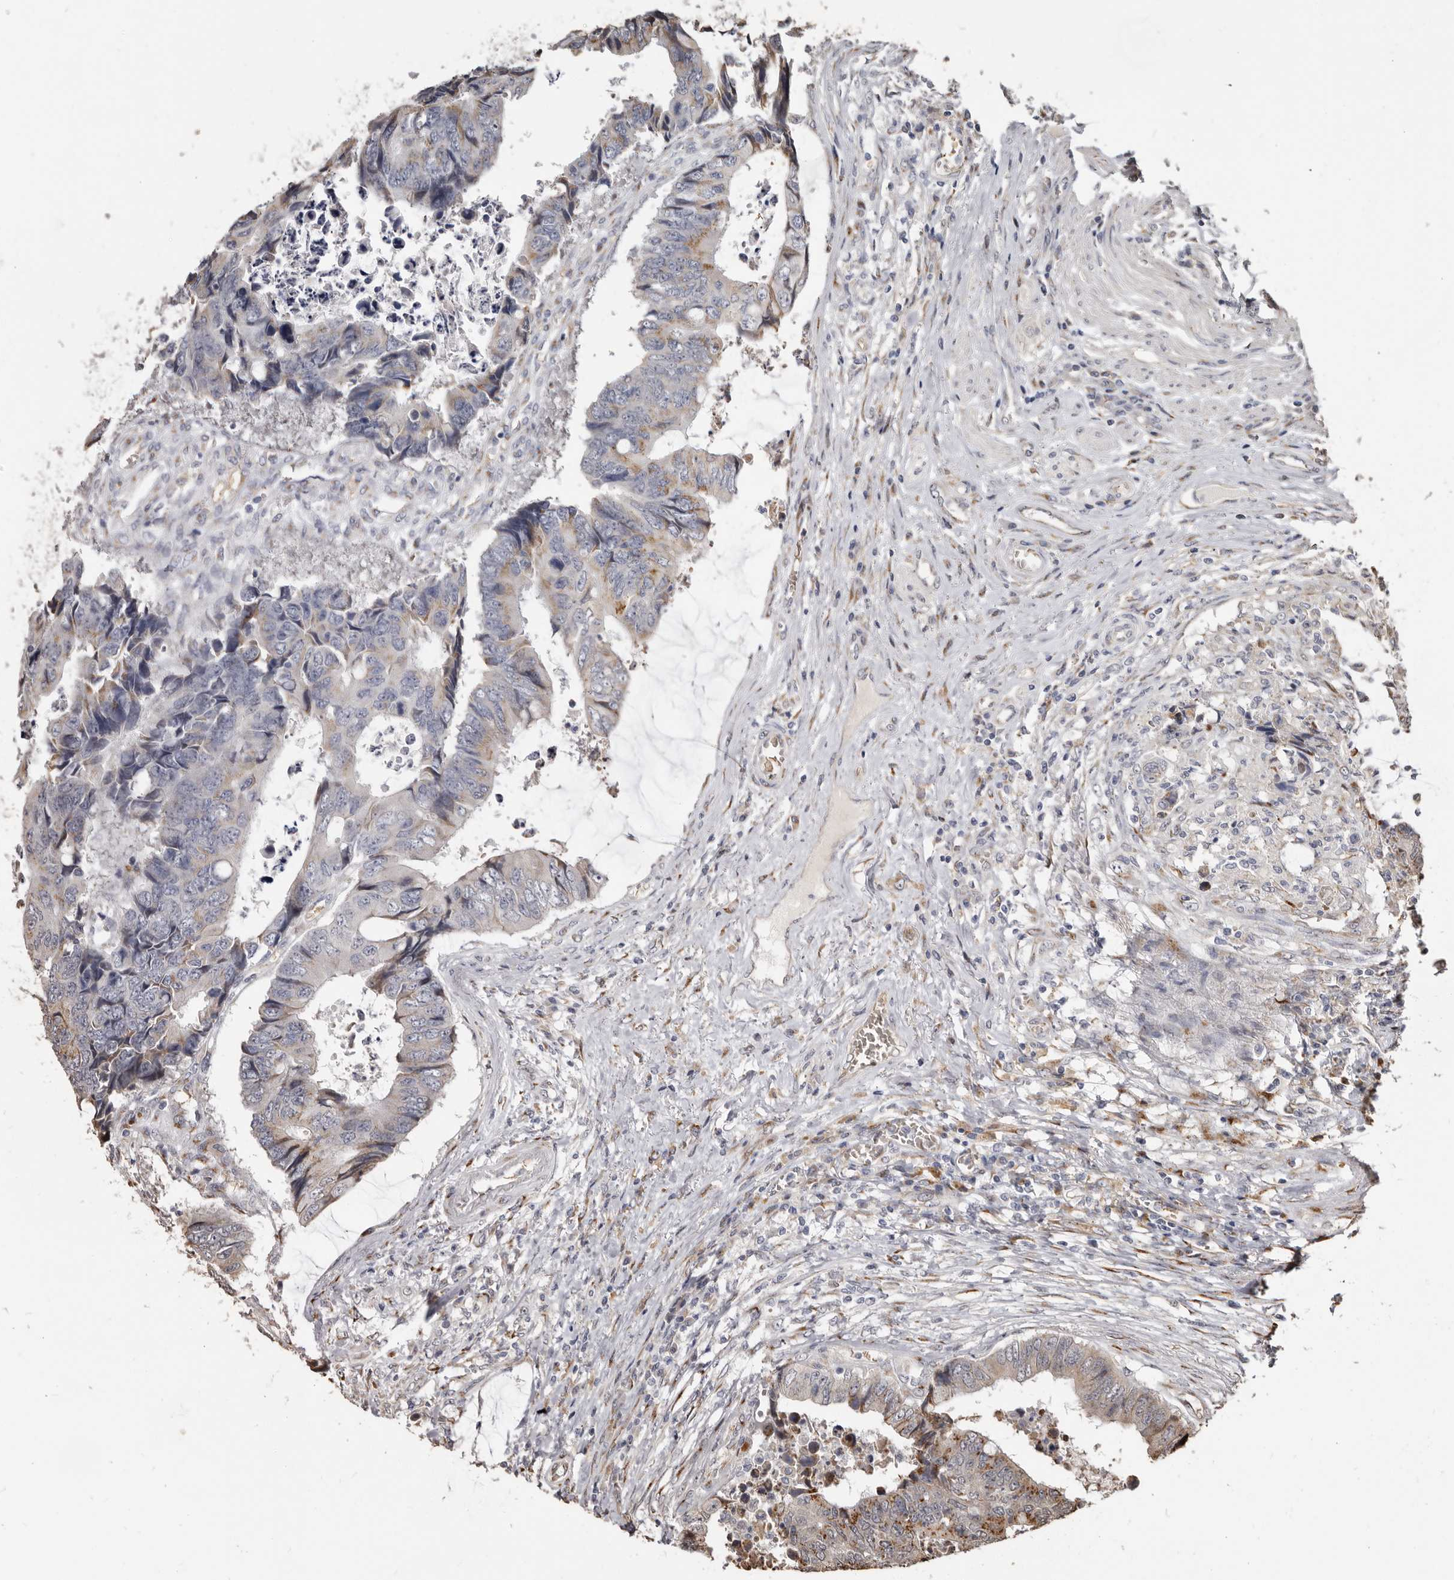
{"staining": {"intensity": "moderate", "quantity": "25%-75%", "location": "cytoplasmic/membranous"}, "tissue": "colorectal cancer", "cell_type": "Tumor cells", "image_type": "cancer", "snomed": [{"axis": "morphology", "description": "Adenocarcinoma, NOS"}, {"axis": "topography", "description": "Rectum"}], "caption": "Colorectal adenocarcinoma stained with DAB (3,3'-diaminobenzidine) IHC reveals medium levels of moderate cytoplasmic/membranous staining in approximately 25%-75% of tumor cells.", "gene": "ENTREP1", "patient": {"sex": "male", "age": 84}}